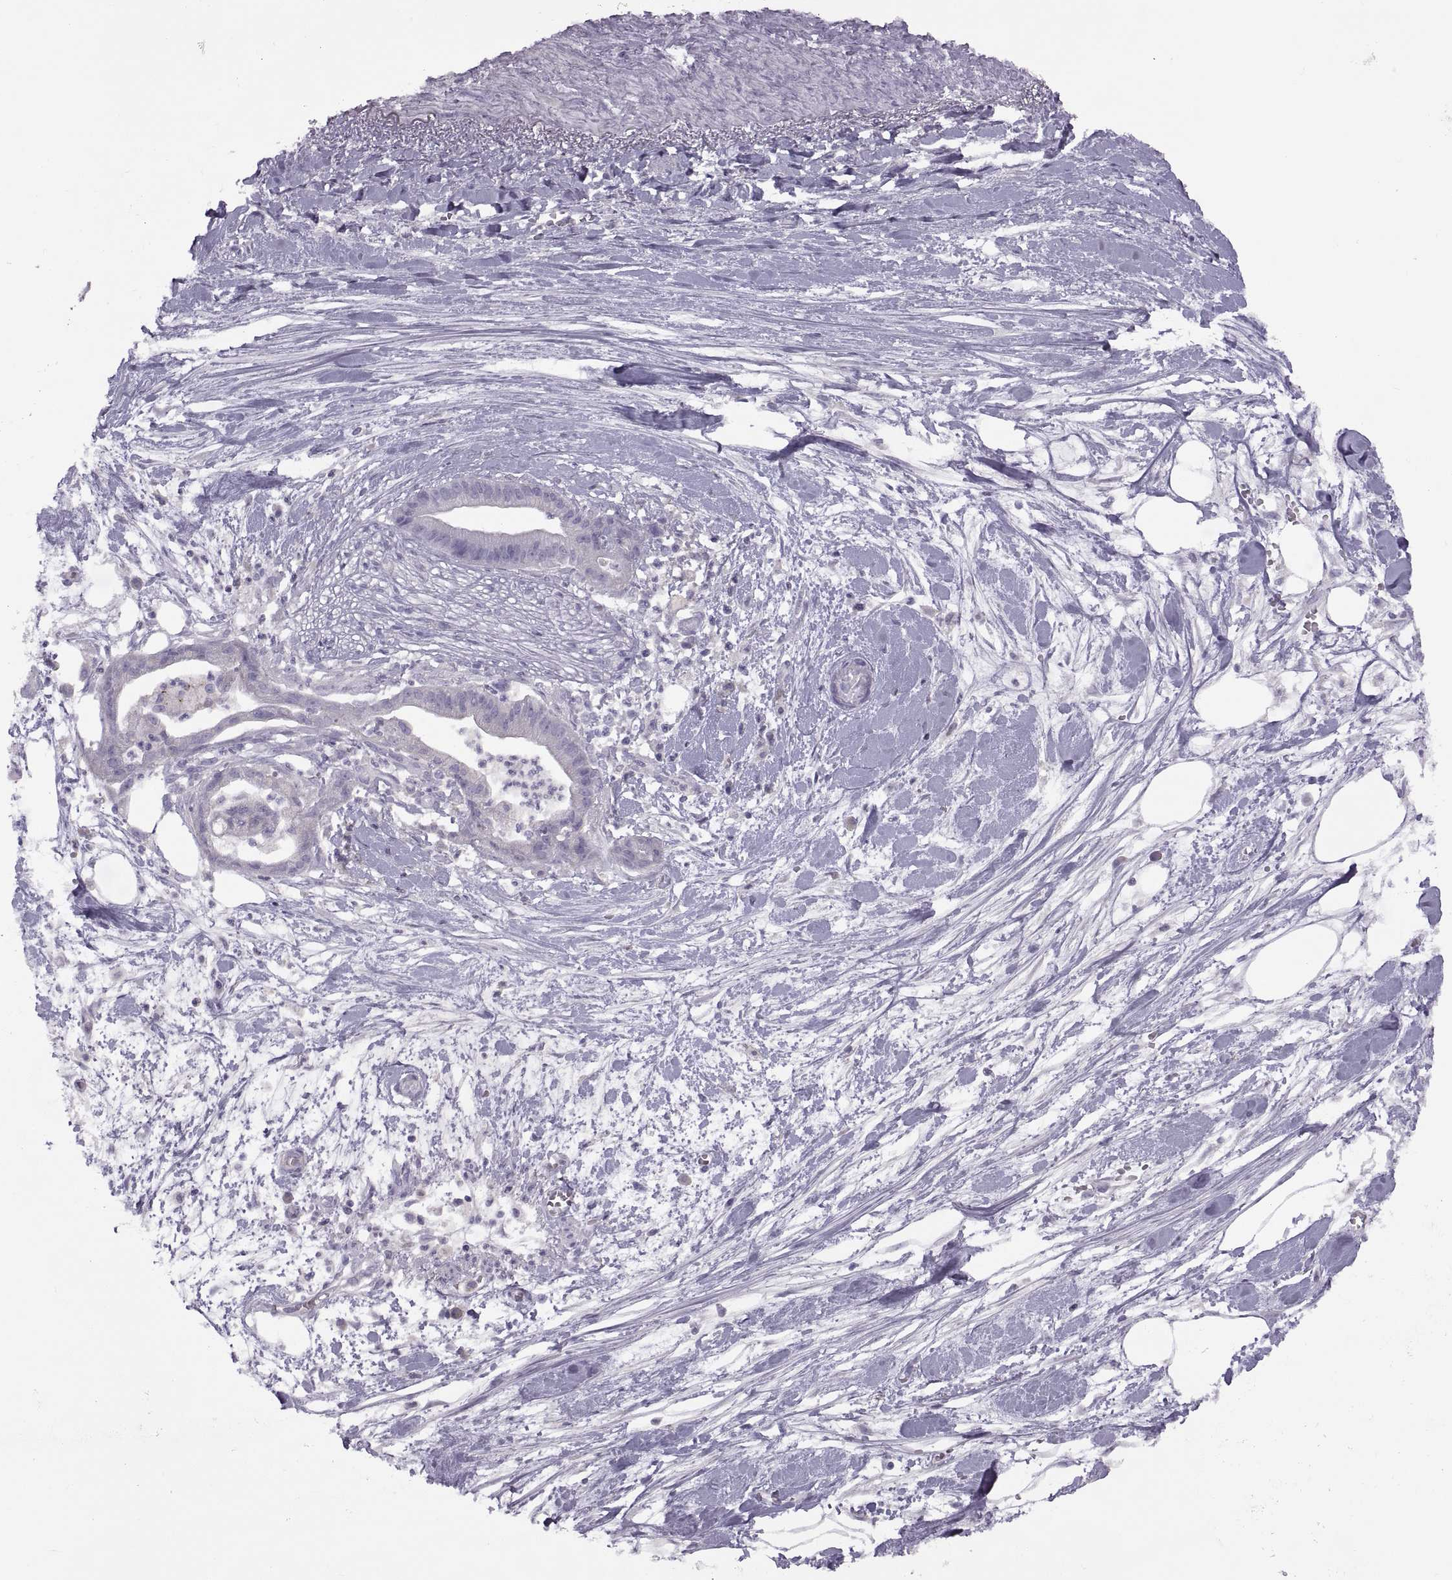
{"staining": {"intensity": "negative", "quantity": "none", "location": "none"}, "tissue": "pancreatic cancer", "cell_type": "Tumor cells", "image_type": "cancer", "snomed": [{"axis": "morphology", "description": "Normal tissue, NOS"}, {"axis": "morphology", "description": "Adenocarcinoma, NOS"}, {"axis": "topography", "description": "Lymph node"}, {"axis": "topography", "description": "Pancreas"}], "caption": "High power microscopy photomicrograph of an immunohistochemistry micrograph of pancreatic cancer, revealing no significant positivity in tumor cells. Brightfield microscopy of IHC stained with DAB (brown) and hematoxylin (blue), captured at high magnification.", "gene": "RSPH6A", "patient": {"sex": "female", "age": 58}}